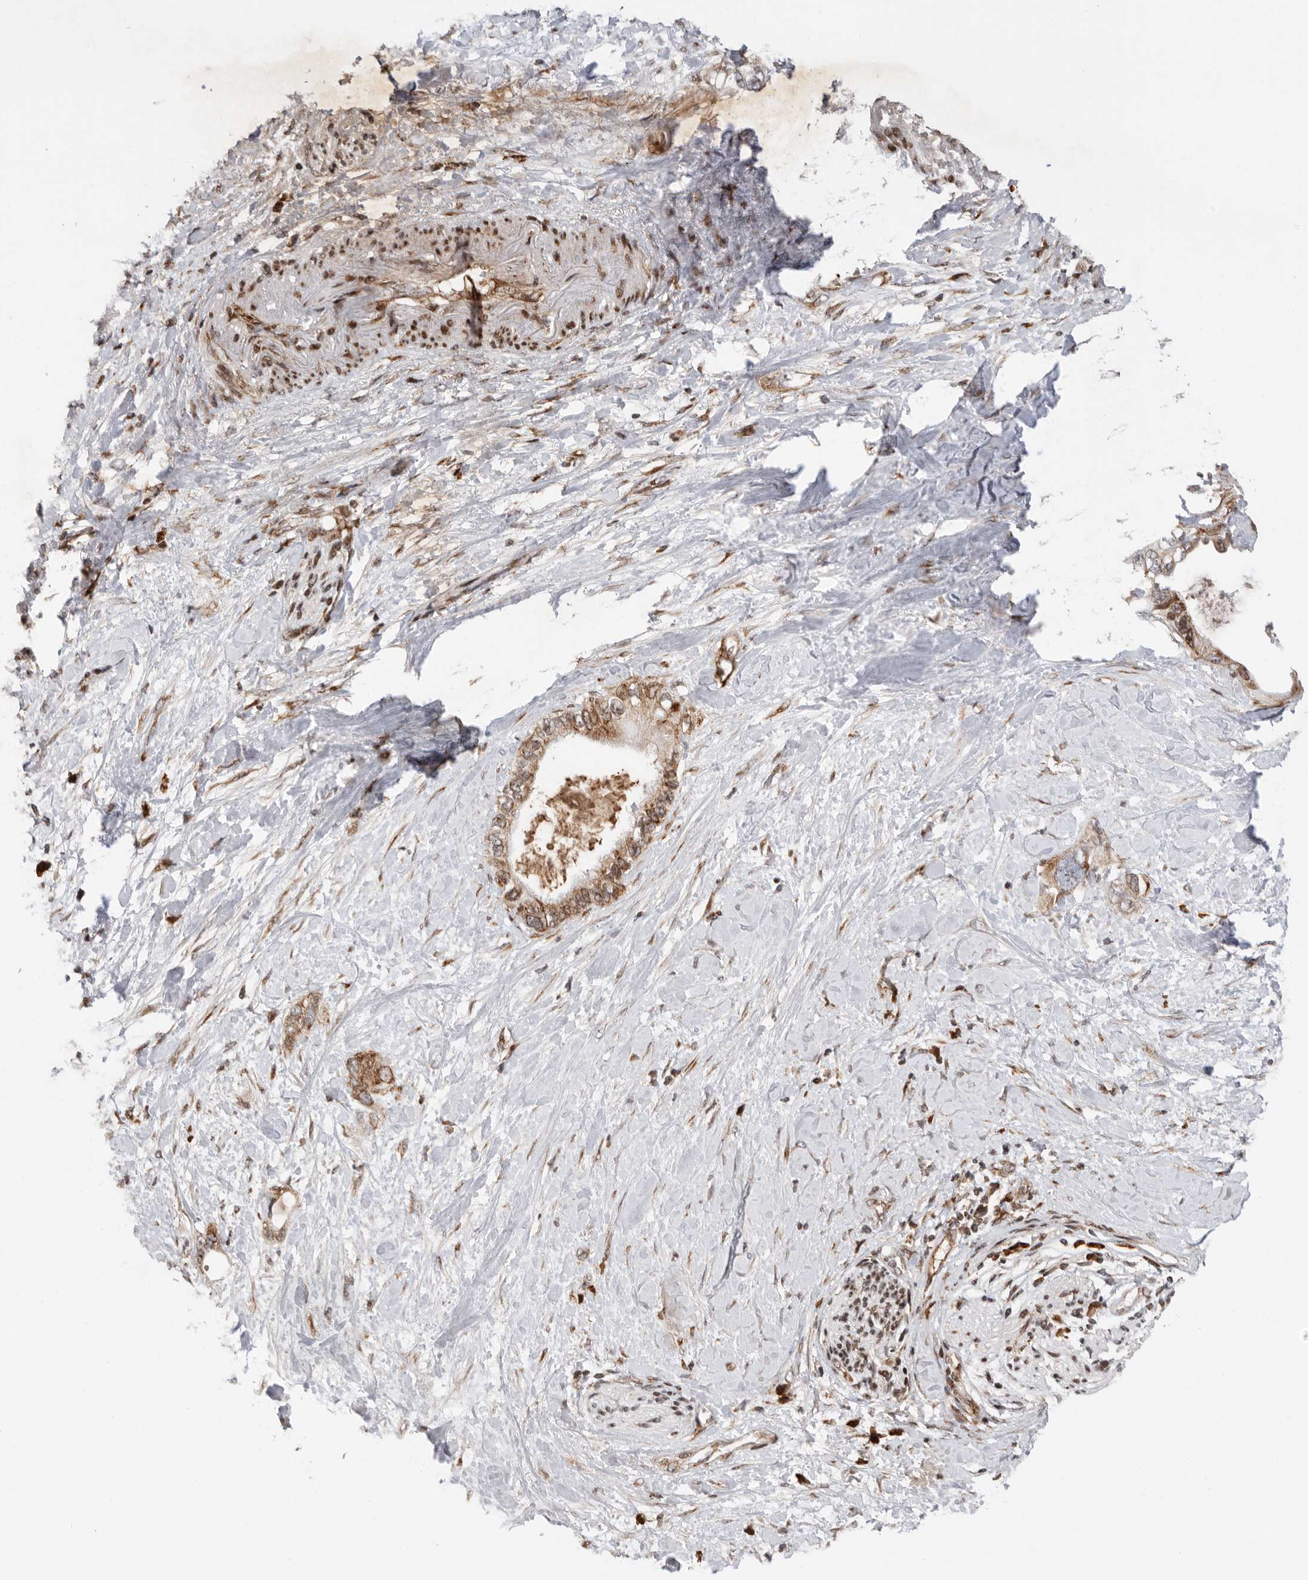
{"staining": {"intensity": "moderate", "quantity": ">75%", "location": "cytoplasmic/membranous"}, "tissue": "pancreatic cancer", "cell_type": "Tumor cells", "image_type": "cancer", "snomed": [{"axis": "morphology", "description": "Adenocarcinoma, NOS"}, {"axis": "topography", "description": "Pancreas"}], "caption": "Immunohistochemistry (IHC) image of pancreatic cancer (adenocarcinoma) stained for a protein (brown), which demonstrates medium levels of moderate cytoplasmic/membranous staining in approximately >75% of tumor cells.", "gene": "FZD3", "patient": {"sex": "female", "age": 56}}